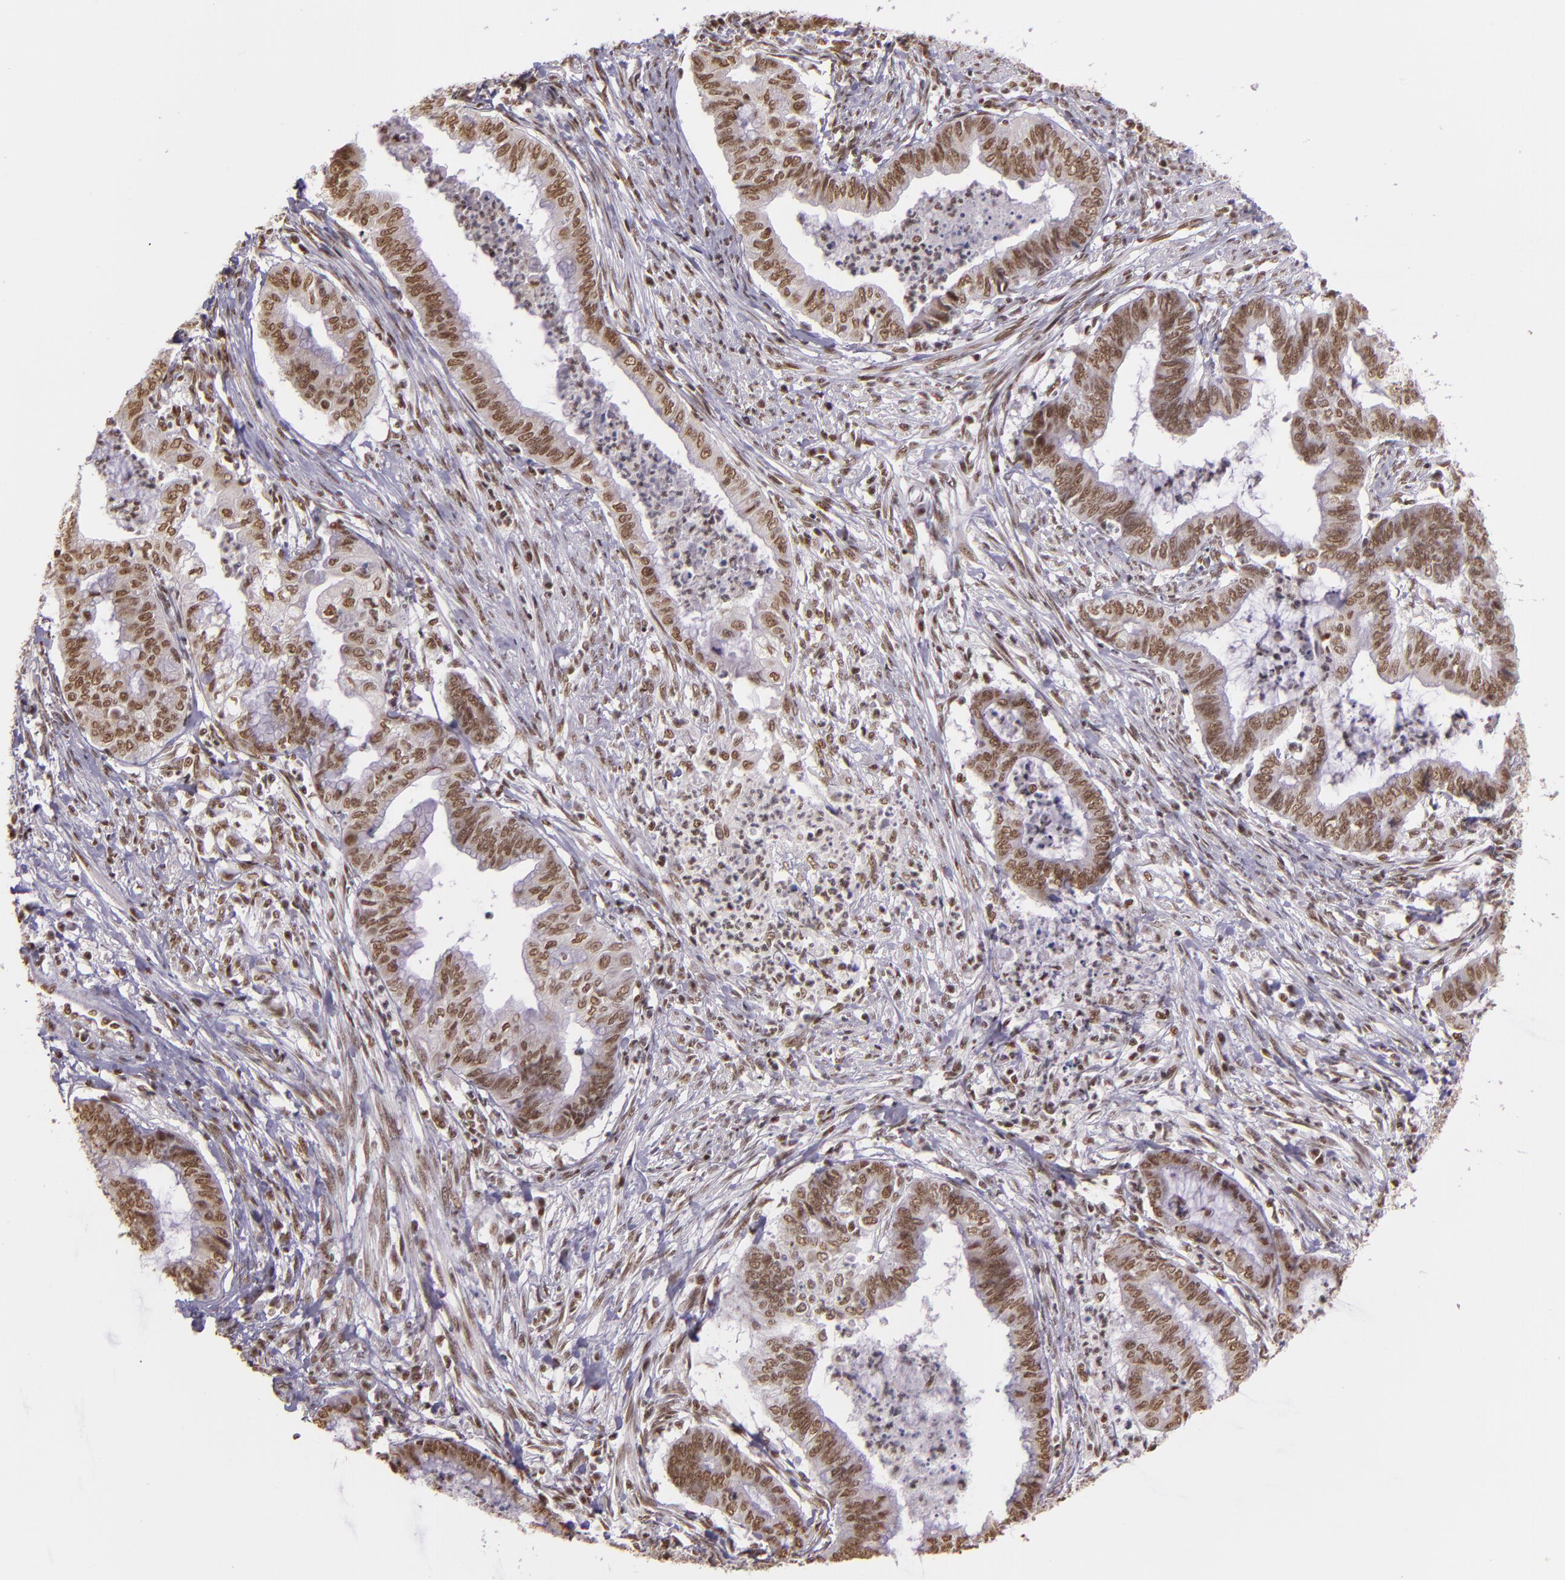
{"staining": {"intensity": "moderate", "quantity": ">75%", "location": "nuclear"}, "tissue": "endometrial cancer", "cell_type": "Tumor cells", "image_type": "cancer", "snomed": [{"axis": "morphology", "description": "Necrosis, NOS"}, {"axis": "morphology", "description": "Adenocarcinoma, NOS"}, {"axis": "topography", "description": "Endometrium"}], "caption": "An image of endometrial cancer (adenocarcinoma) stained for a protein shows moderate nuclear brown staining in tumor cells.", "gene": "USF1", "patient": {"sex": "female", "age": 79}}